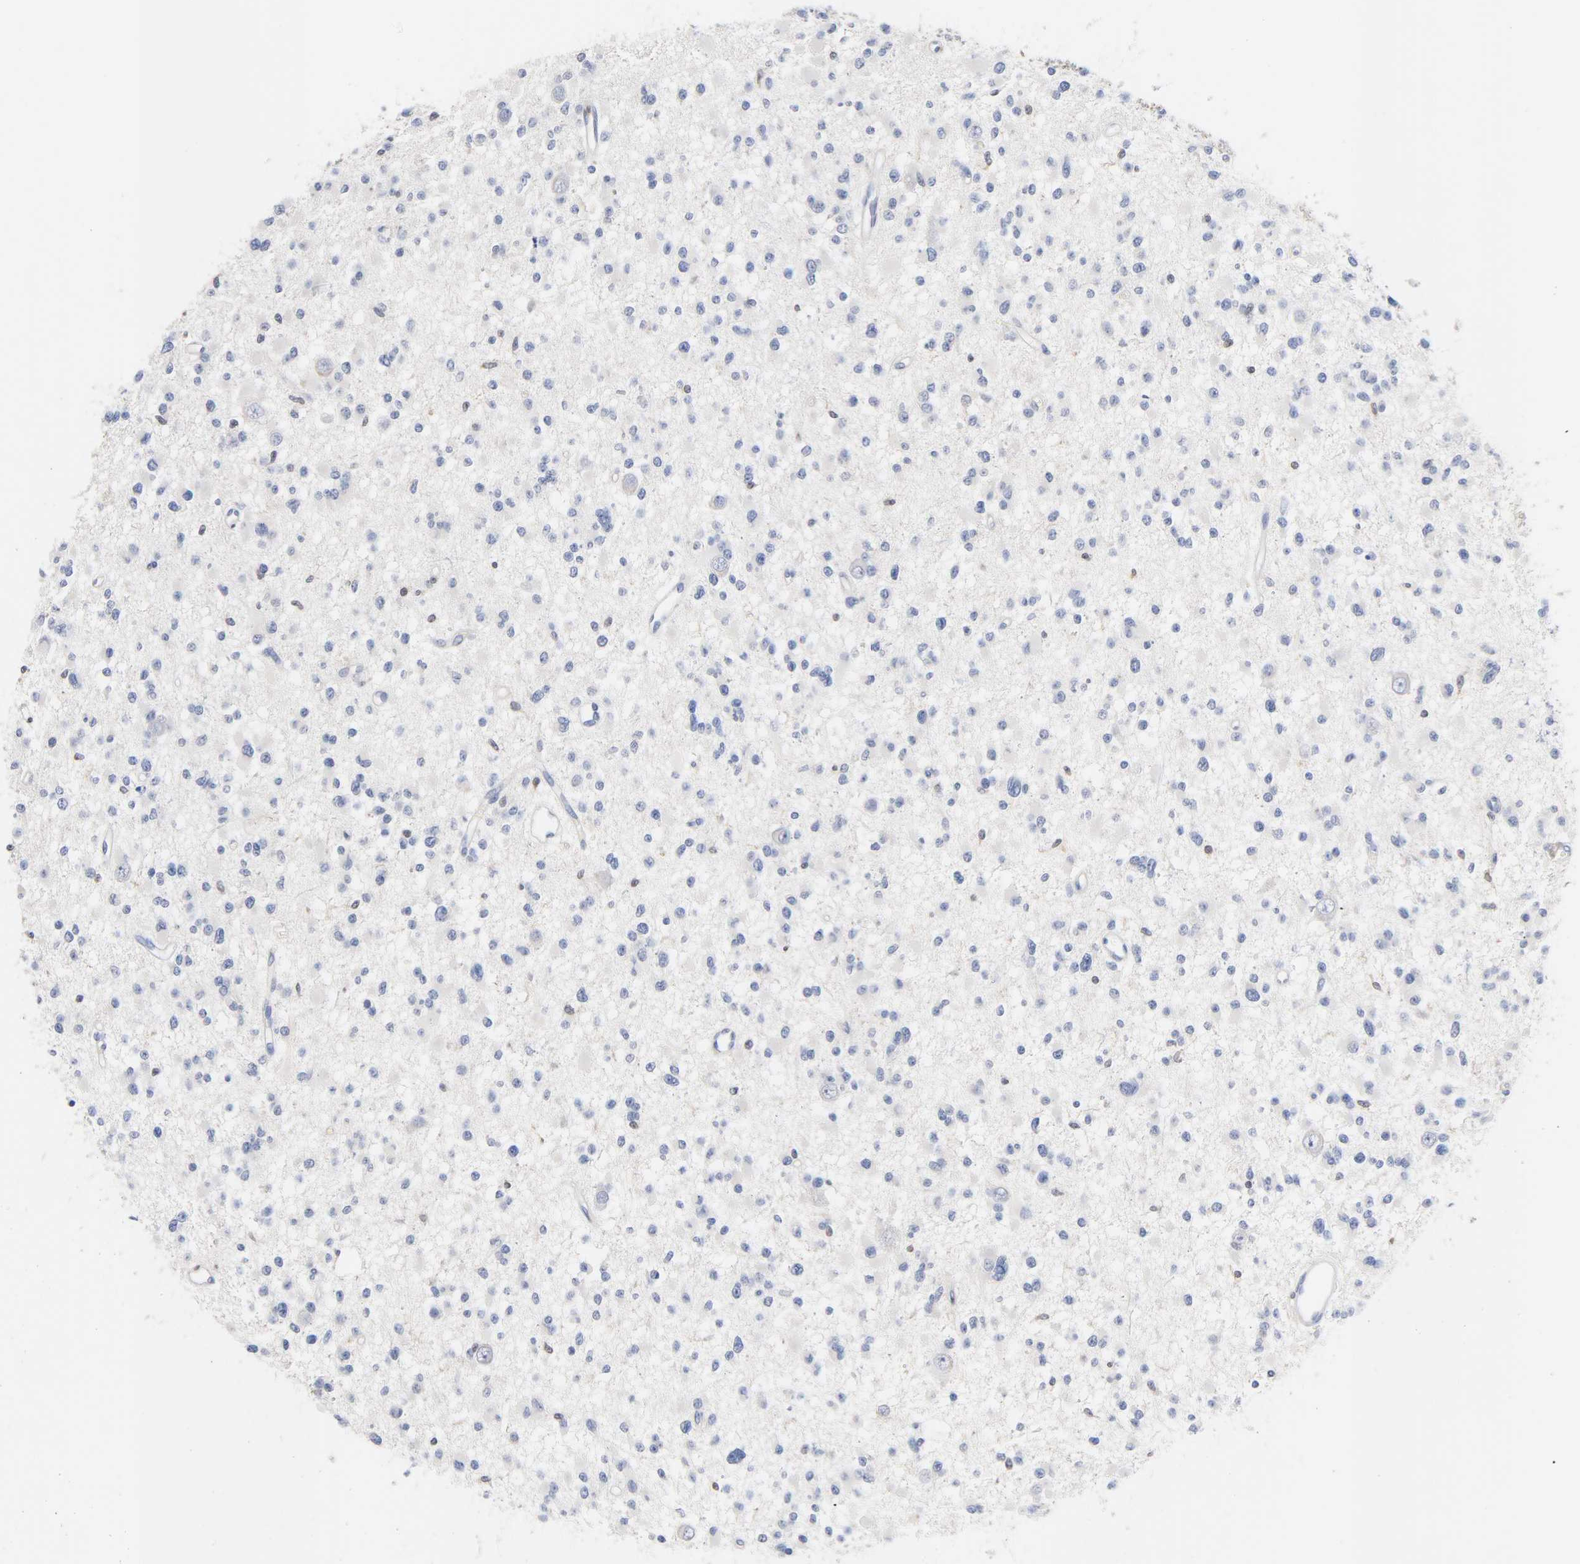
{"staining": {"intensity": "negative", "quantity": "none", "location": "none"}, "tissue": "glioma", "cell_type": "Tumor cells", "image_type": "cancer", "snomed": [{"axis": "morphology", "description": "Glioma, malignant, Low grade"}, {"axis": "topography", "description": "Brain"}], "caption": "Tumor cells are negative for protein expression in human glioma. (Immunohistochemistry (ihc), brightfield microscopy, high magnification).", "gene": "IL18", "patient": {"sex": "female", "age": 22}}